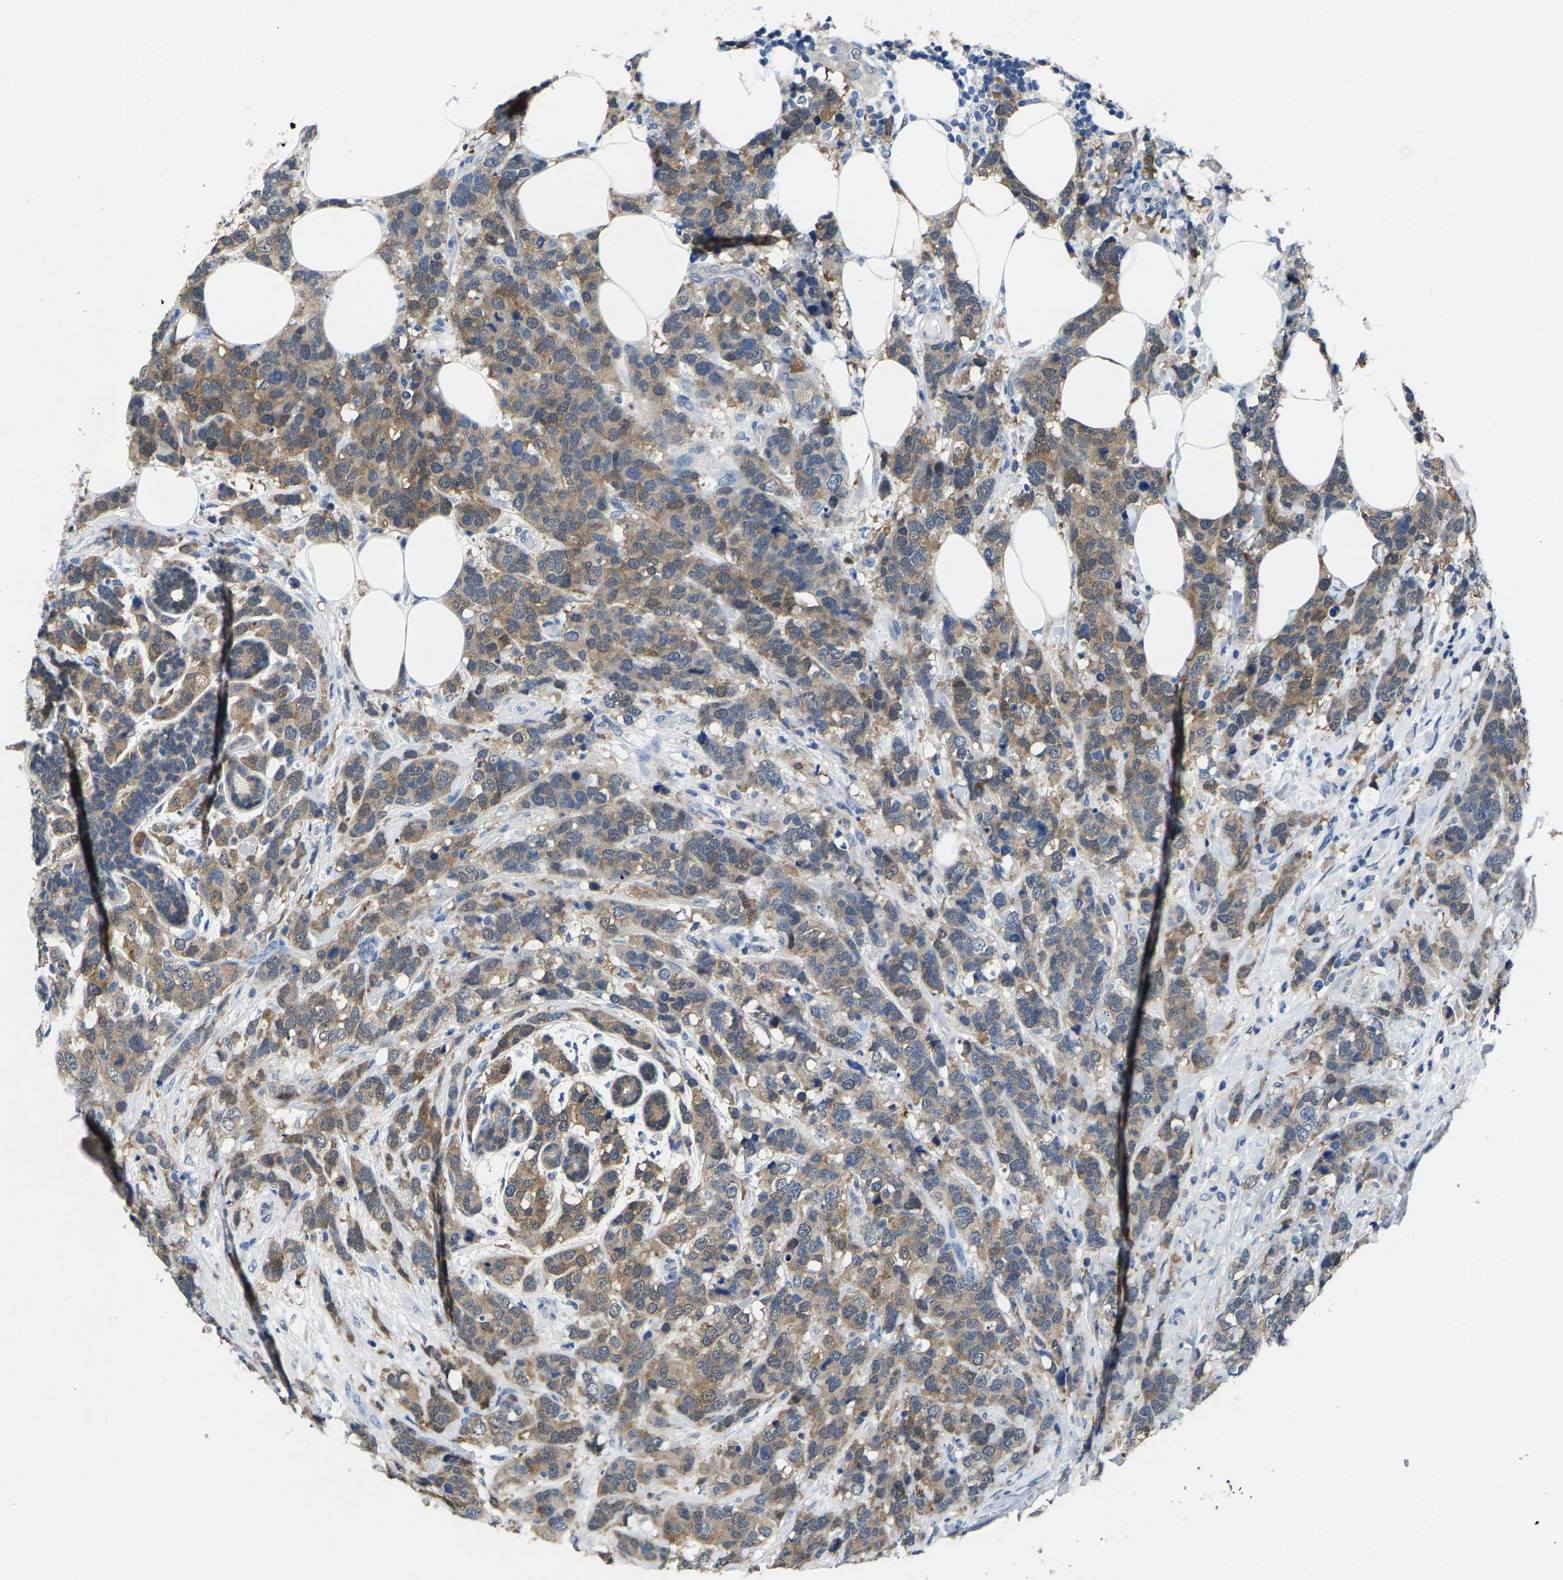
{"staining": {"intensity": "moderate", "quantity": ">75%", "location": "cytoplasmic/membranous"}, "tissue": "breast cancer", "cell_type": "Tumor cells", "image_type": "cancer", "snomed": [{"axis": "morphology", "description": "Lobular carcinoma"}, {"axis": "topography", "description": "Breast"}], "caption": "Immunohistochemistry (IHC) of breast lobular carcinoma demonstrates medium levels of moderate cytoplasmic/membranous staining in about >75% of tumor cells. (Stains: DAB in brown, nuclei in blue, Microscopy: brightfield microscopy at high magnification).", "gene": "SSH3", "patient": {"sex": "female", "age": 59}}